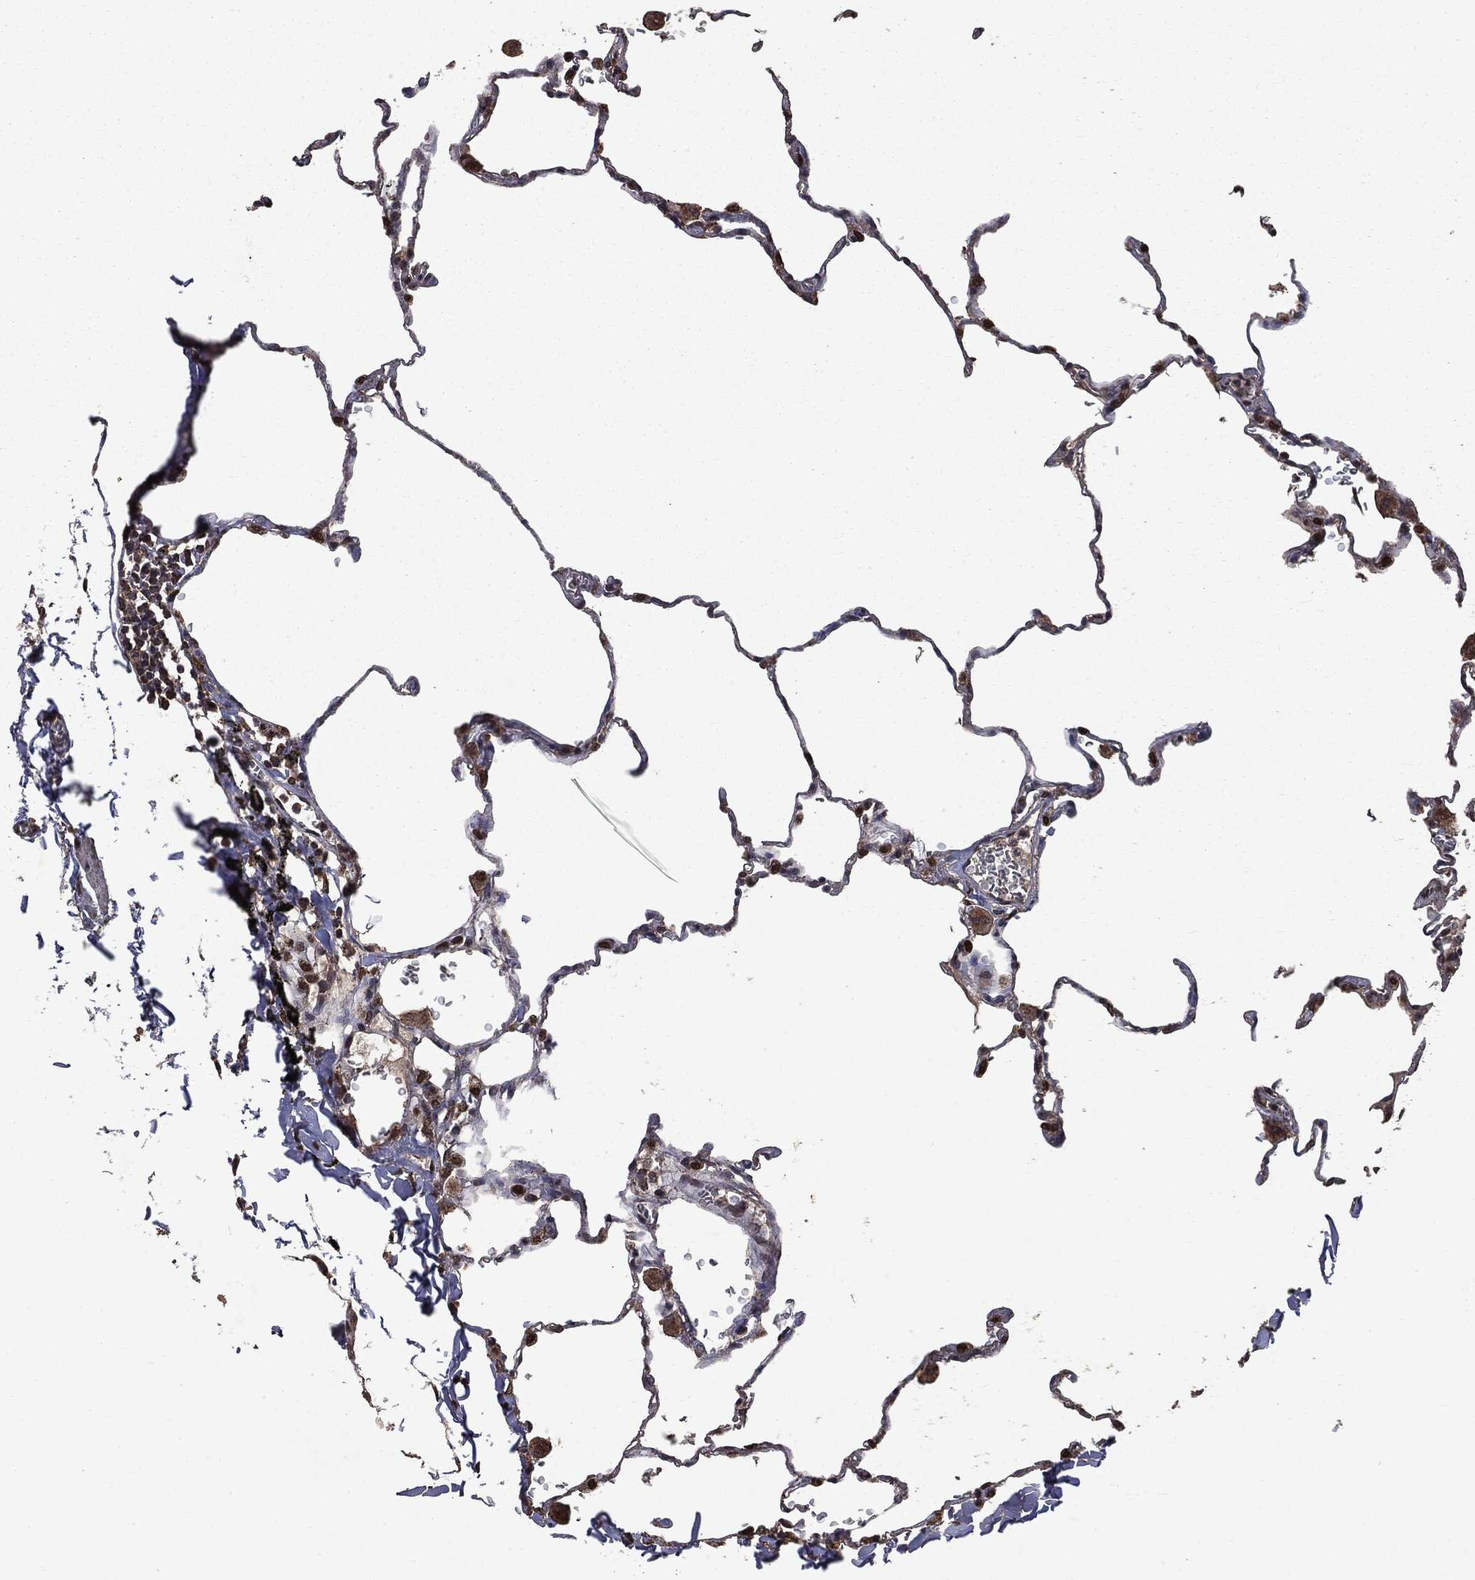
{"staining": {"intensity": "strong", "quantity": "25%-75%", "location": "nuclear"}, "tissue": "lung", "cell_type": "Alveolar cells", "image_type": "normal", "snomed": [{"axis": "morphology", "description": "Normal tissue, NOS"}, {"axis": "morphology", "description": "Adenocarcinoma, metastatic, NOS"}, {"axis": "topography", "description": "Lung"}], "caption": "IHC (DAB) staining of normal human lung exhibits strong nuclear protein expression in about 25%-75% of alveolar cells. The staining is performed using DAB (3,3'-diaminobenzidine) brown chromogen to label protein expression. The nuclei are counter-stained blue using hematoxylin.", "gene": "PPP6R2", "patient": {"sex": "male", "age": 45}}